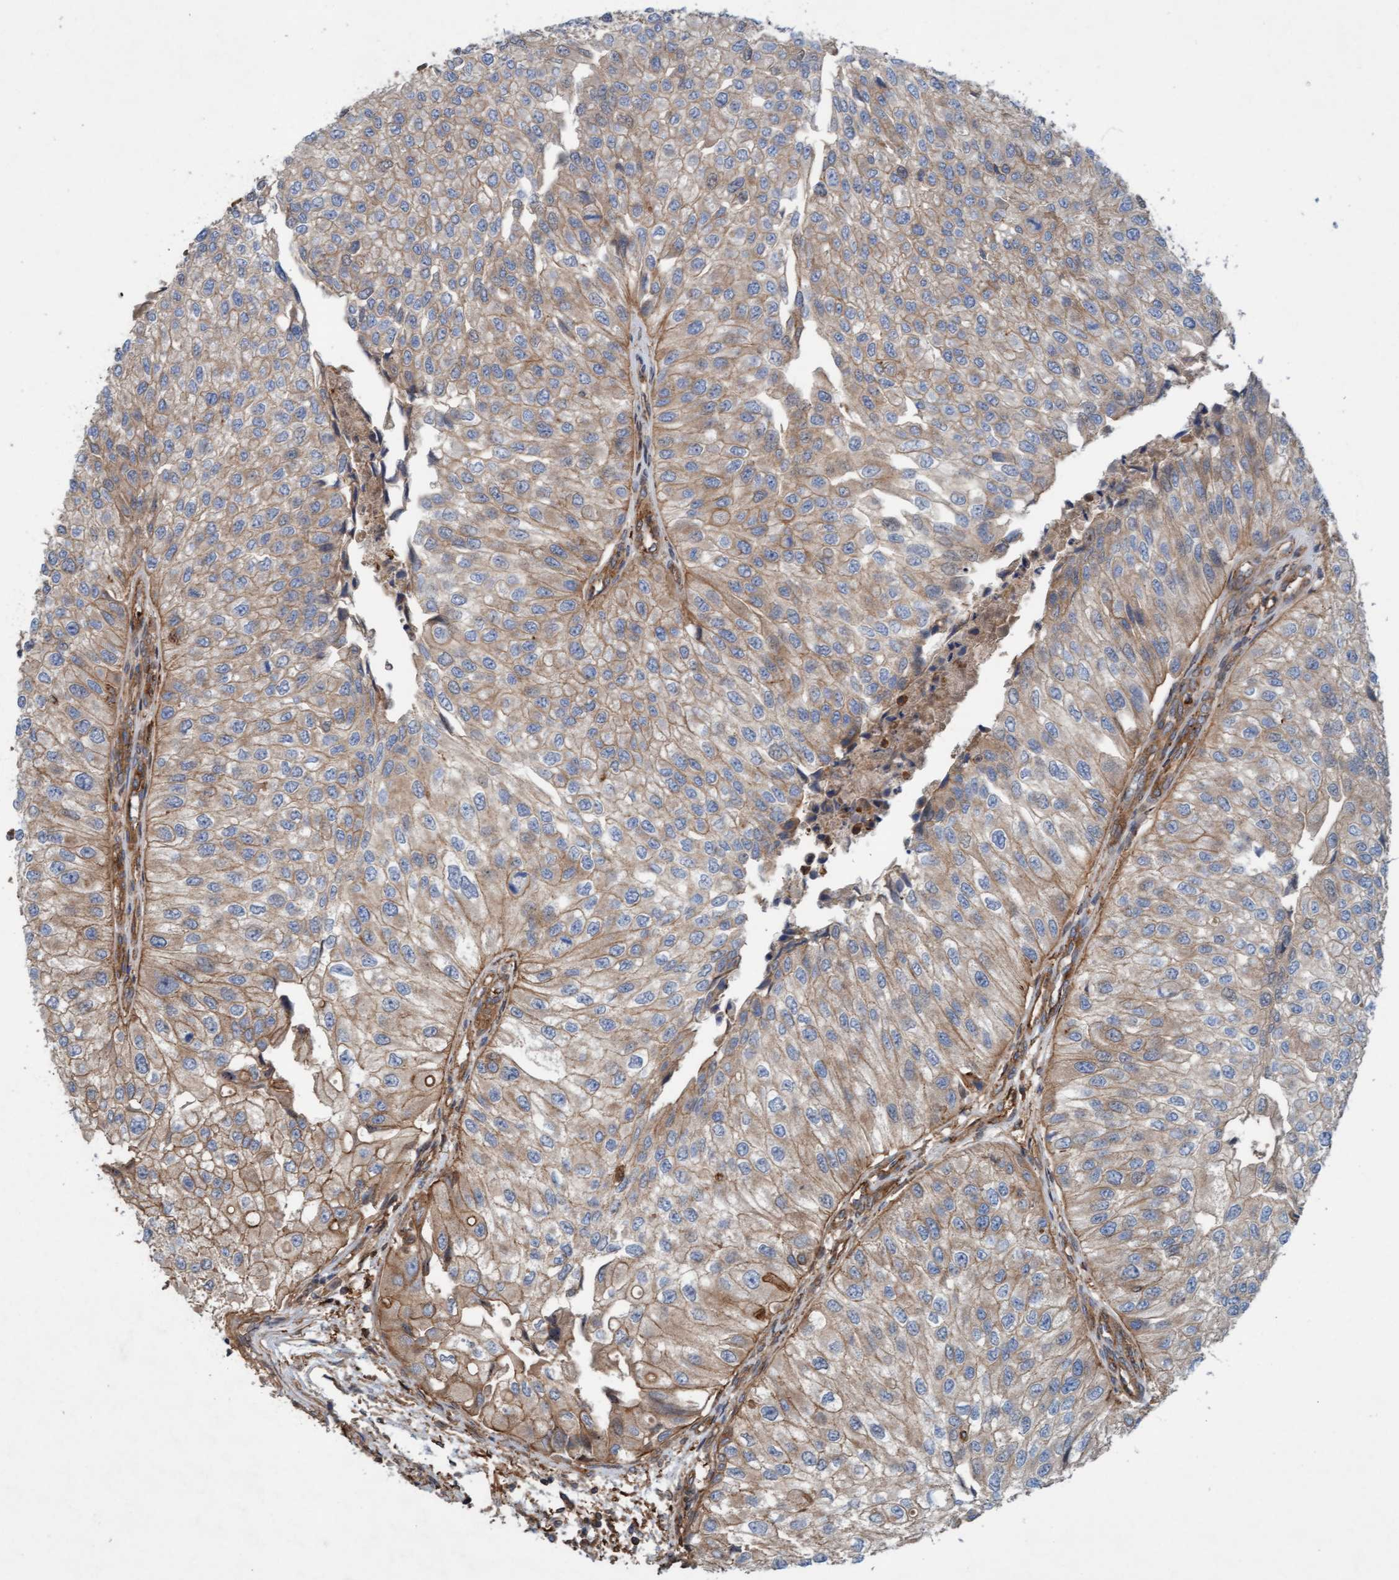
{"staining": {"intensity": "weak", "quantity": ">75%", "location": "cytoplasmic/membranous"}, "tissue": "urothelial cancer", "cell_type": "Tumor cells", "image_type": "cancer", "snomed": [{"axis": "morphology", "description": "Urothelial carcinoma, High grade"}, {"axis": "topography", "description": "Kidney"}, {"axis": "topography", "description": "Urinary bladder"}], "caption": "Immunohistochemical staining of human high-grade urothelial carcinoma displays weak cytoplasmic/membranous protein staining in about >75% of tumor cells.", "gene": "ERAL1", "patient": {"sex": "male", "age": 77}}